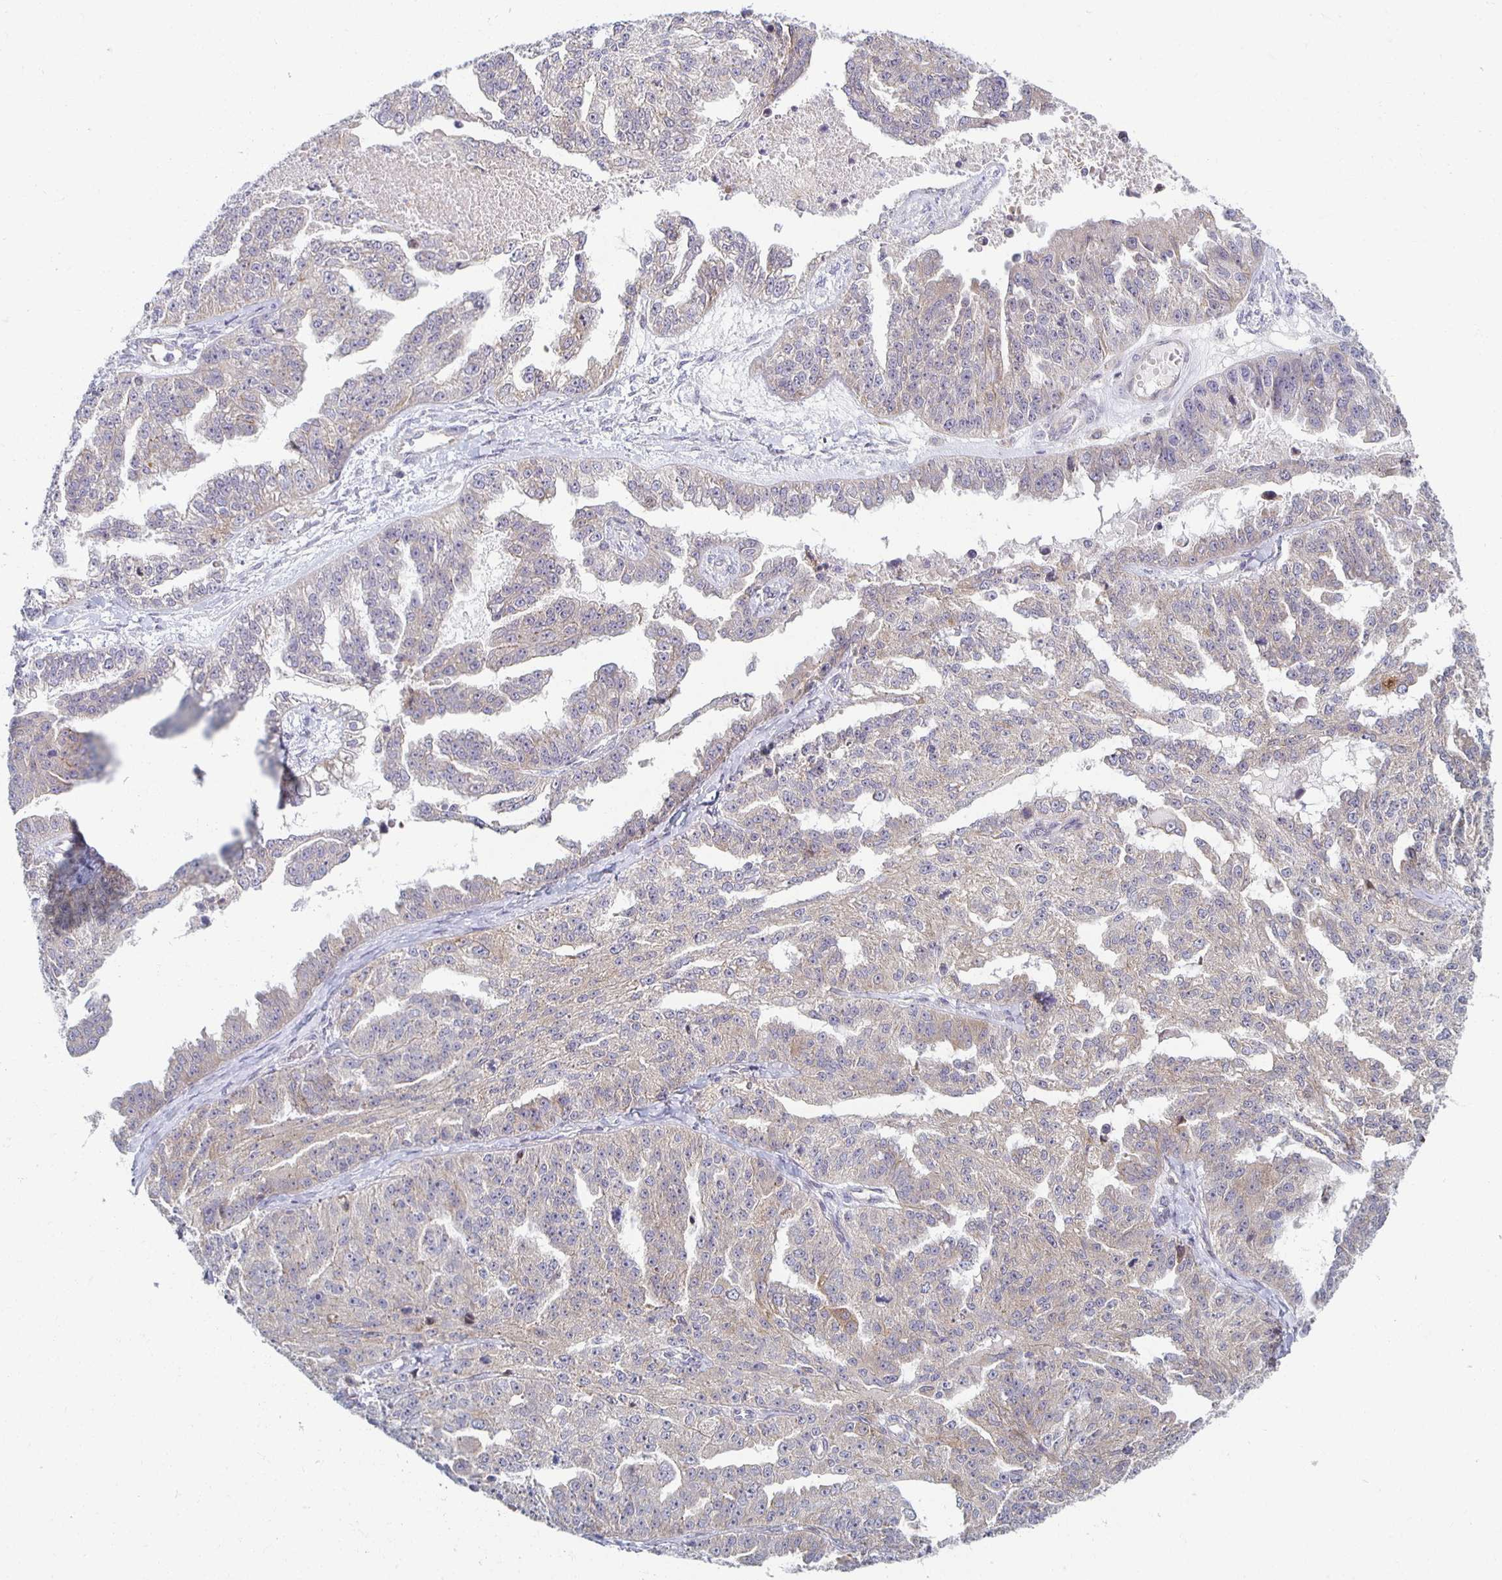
{"staining": {"intensity": "moderate", "quantity": "<25%", "location": "cytoplasmic/membranous"}, "tissue": "ovarian cancer", "cell_type": "Tumor cells", "image_type": "cancer", "snomed": [{"axis": "morphology", "description": "Cystadenocarcinoma, serous, NOS"}, {"axis": "topography", "description": "Ovary"}], "caption": "Ovarian cancer (serous cystadenocarcinoma) stained for a protein (brown) displays moderate cytoplasmic/membranous positive staining in approximately <25% of tumor cells.", "gene": "HCFC1R1", "patient": {"sex": "female", "age": 58}}